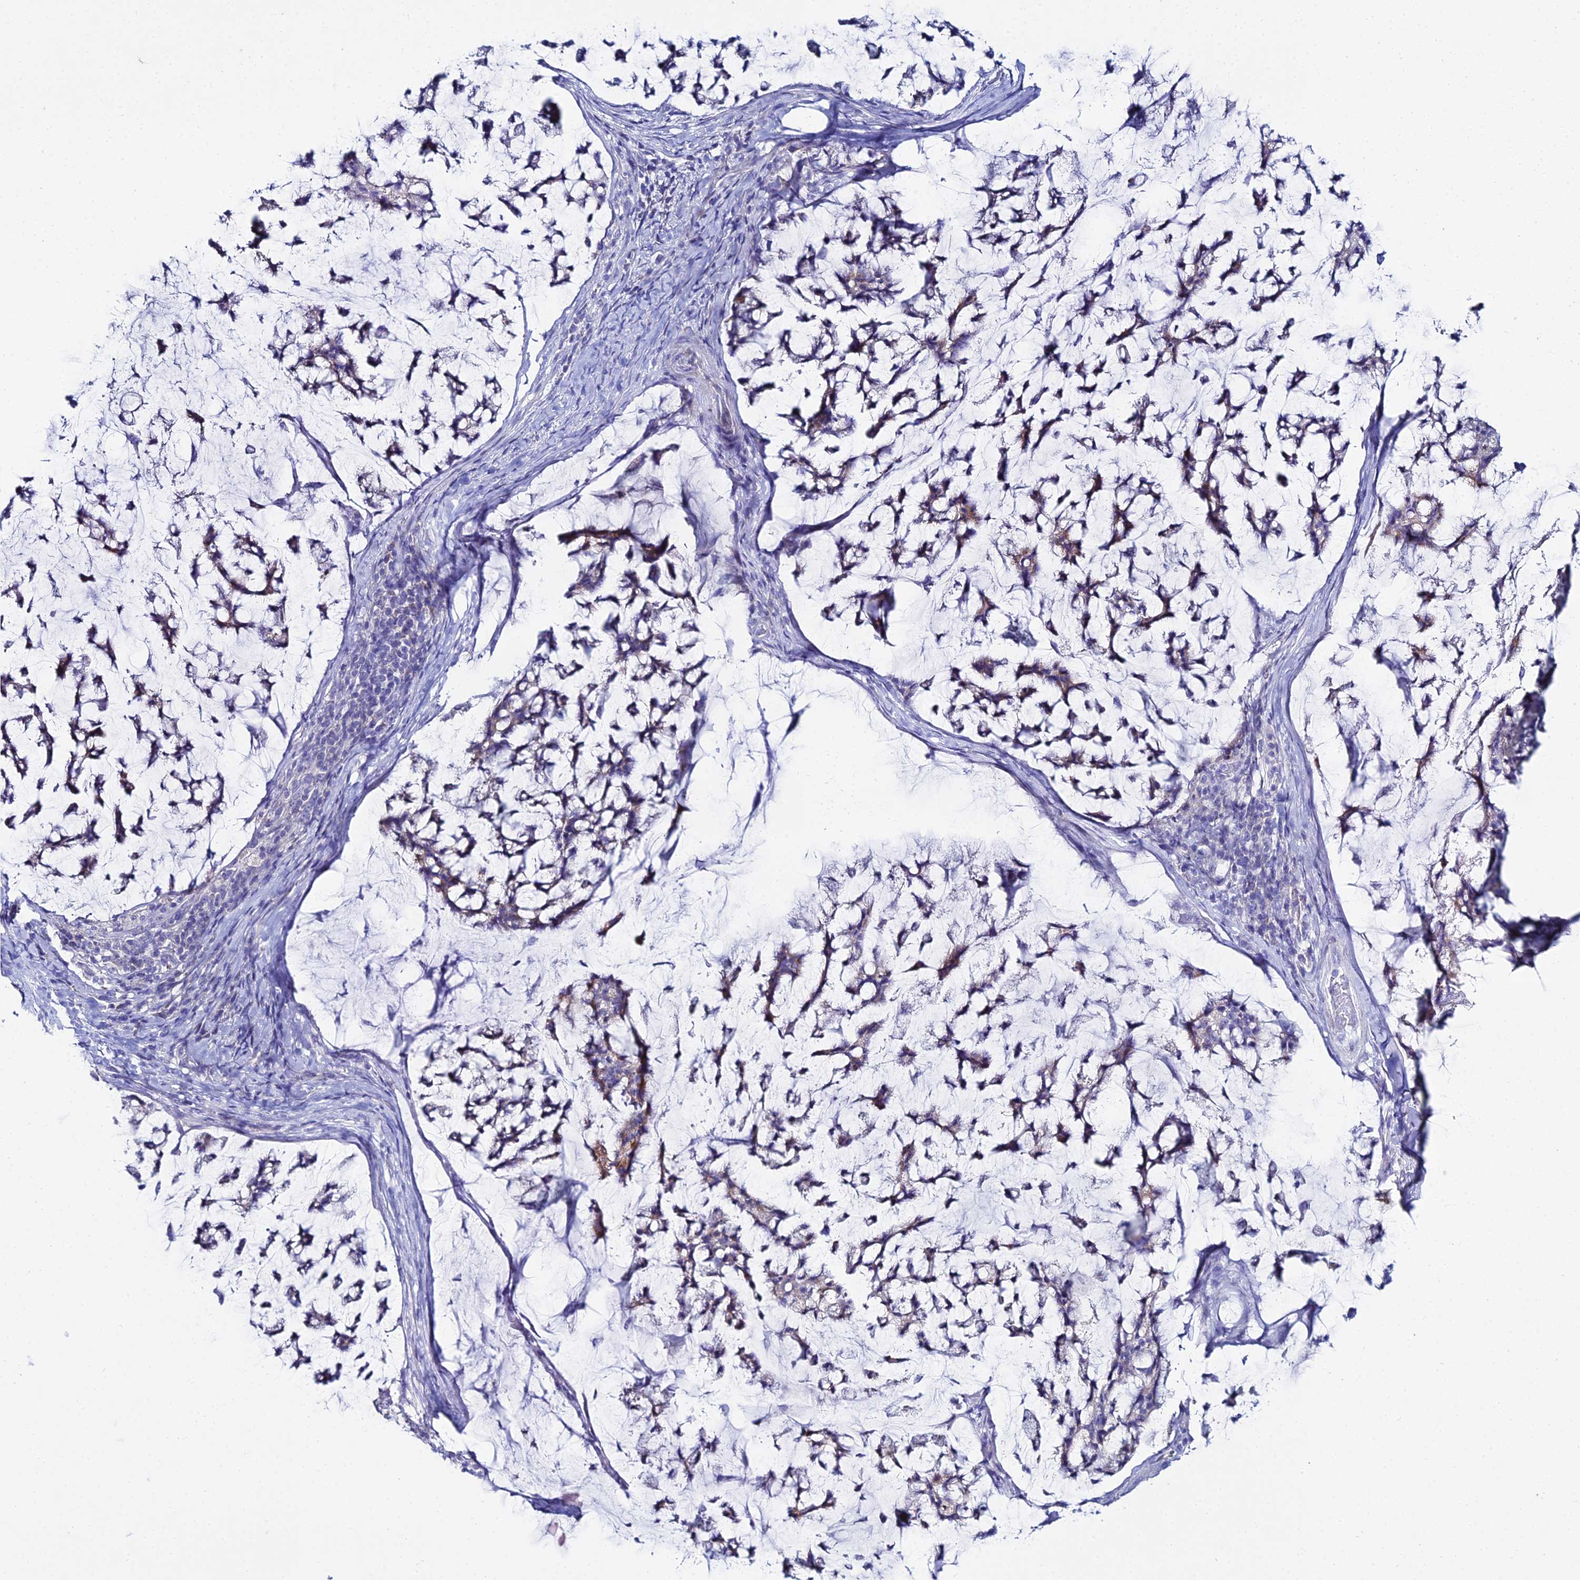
{"staining": {"intensity": "weak", "quantity": "<25%", "location": "cytoplasmic/membranous"}, "tissue": "stomach cancer", "cell_type": "Tumor cells", "image_type": "cancer", "snomed": [{"axis": "morphology", "description": "Adenocarcinoma, NOS"}, {"axis": "topography", "description": "Stomach, lower"}], "caption": "The photomicrograph shows no staining of tumor cells in adenocarcinoma (stomach).", "gene": "DHX34", "patient": {"sex": "male", "age": 67}}